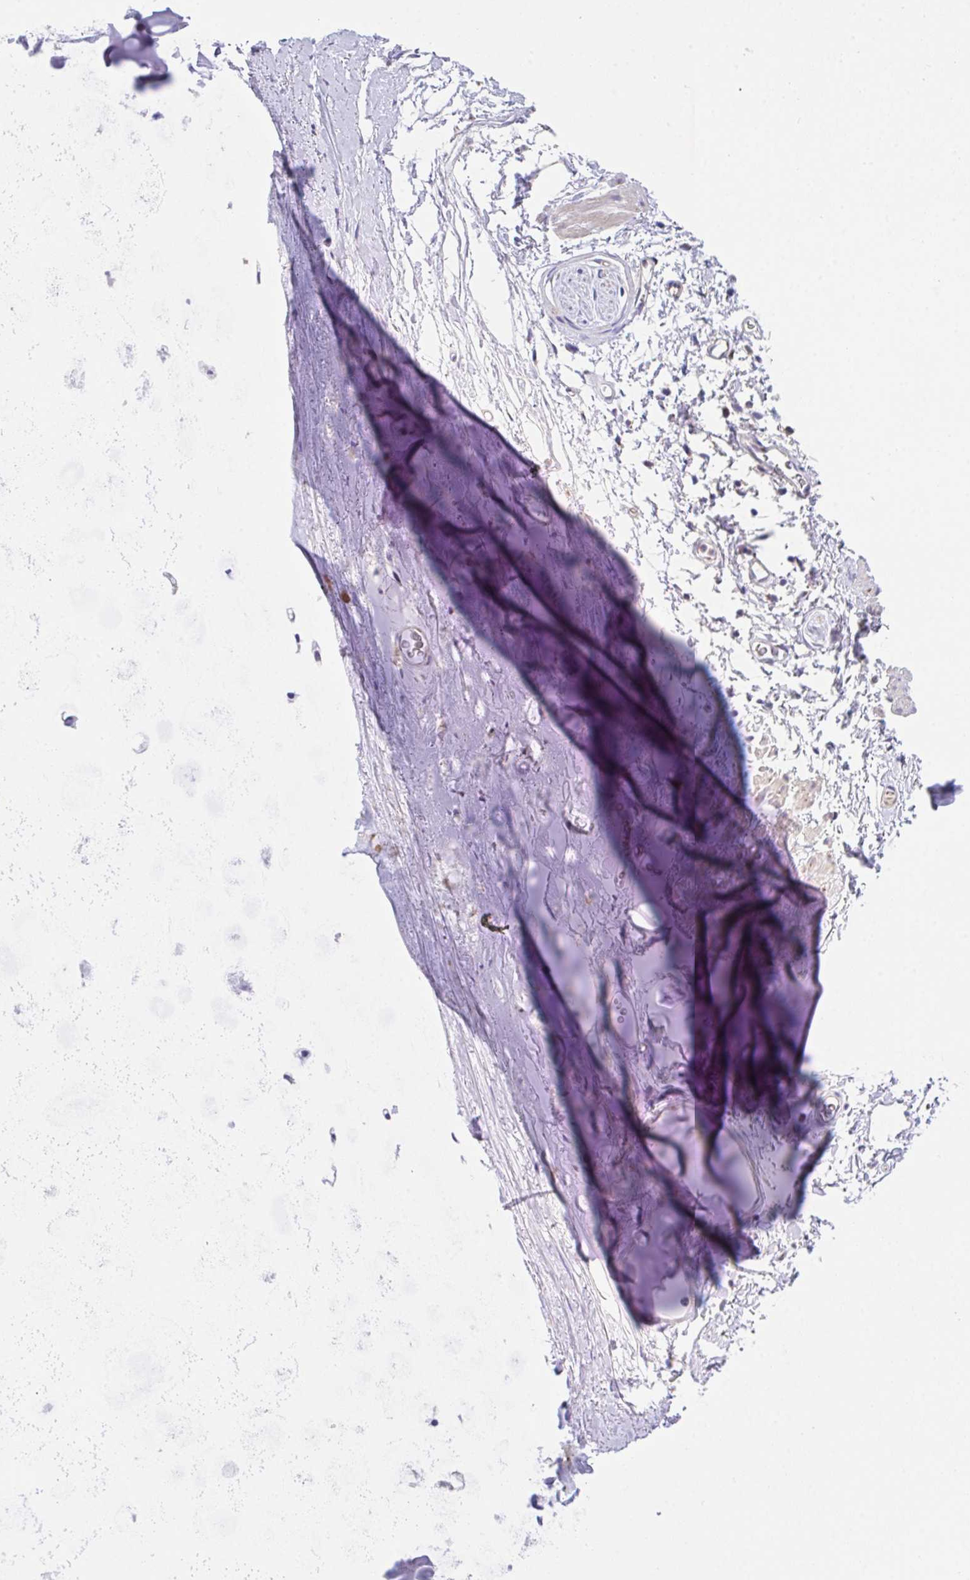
{"staining": {"intensity": "negative", "quantity": "none", "location": "none"}, "tissue": "adipose tissue", "cell_type": "Adipocytes", "image_type": "normal", "snomed": [{"axis": "morphology", "description": "Normal tissue, NOS"}, {"axis": "topography", "description": "Lymph node"}, {"axis": "topography", "description": "Cartilage tissue"}, {"axis": "topography", "description": "Bronchus"}], "caption": "An image of adipose tissue stained for a protein shows no brown staining in adipocytes. (Stains: DAB (3,3'-diaminobenzidine) immunohistochemistry with hematoxylin counter stain, Microscopy: brightfield microscopy at high magnification).", "gene": "MIA3", "patient": {"sex": "female", "age": 70}}